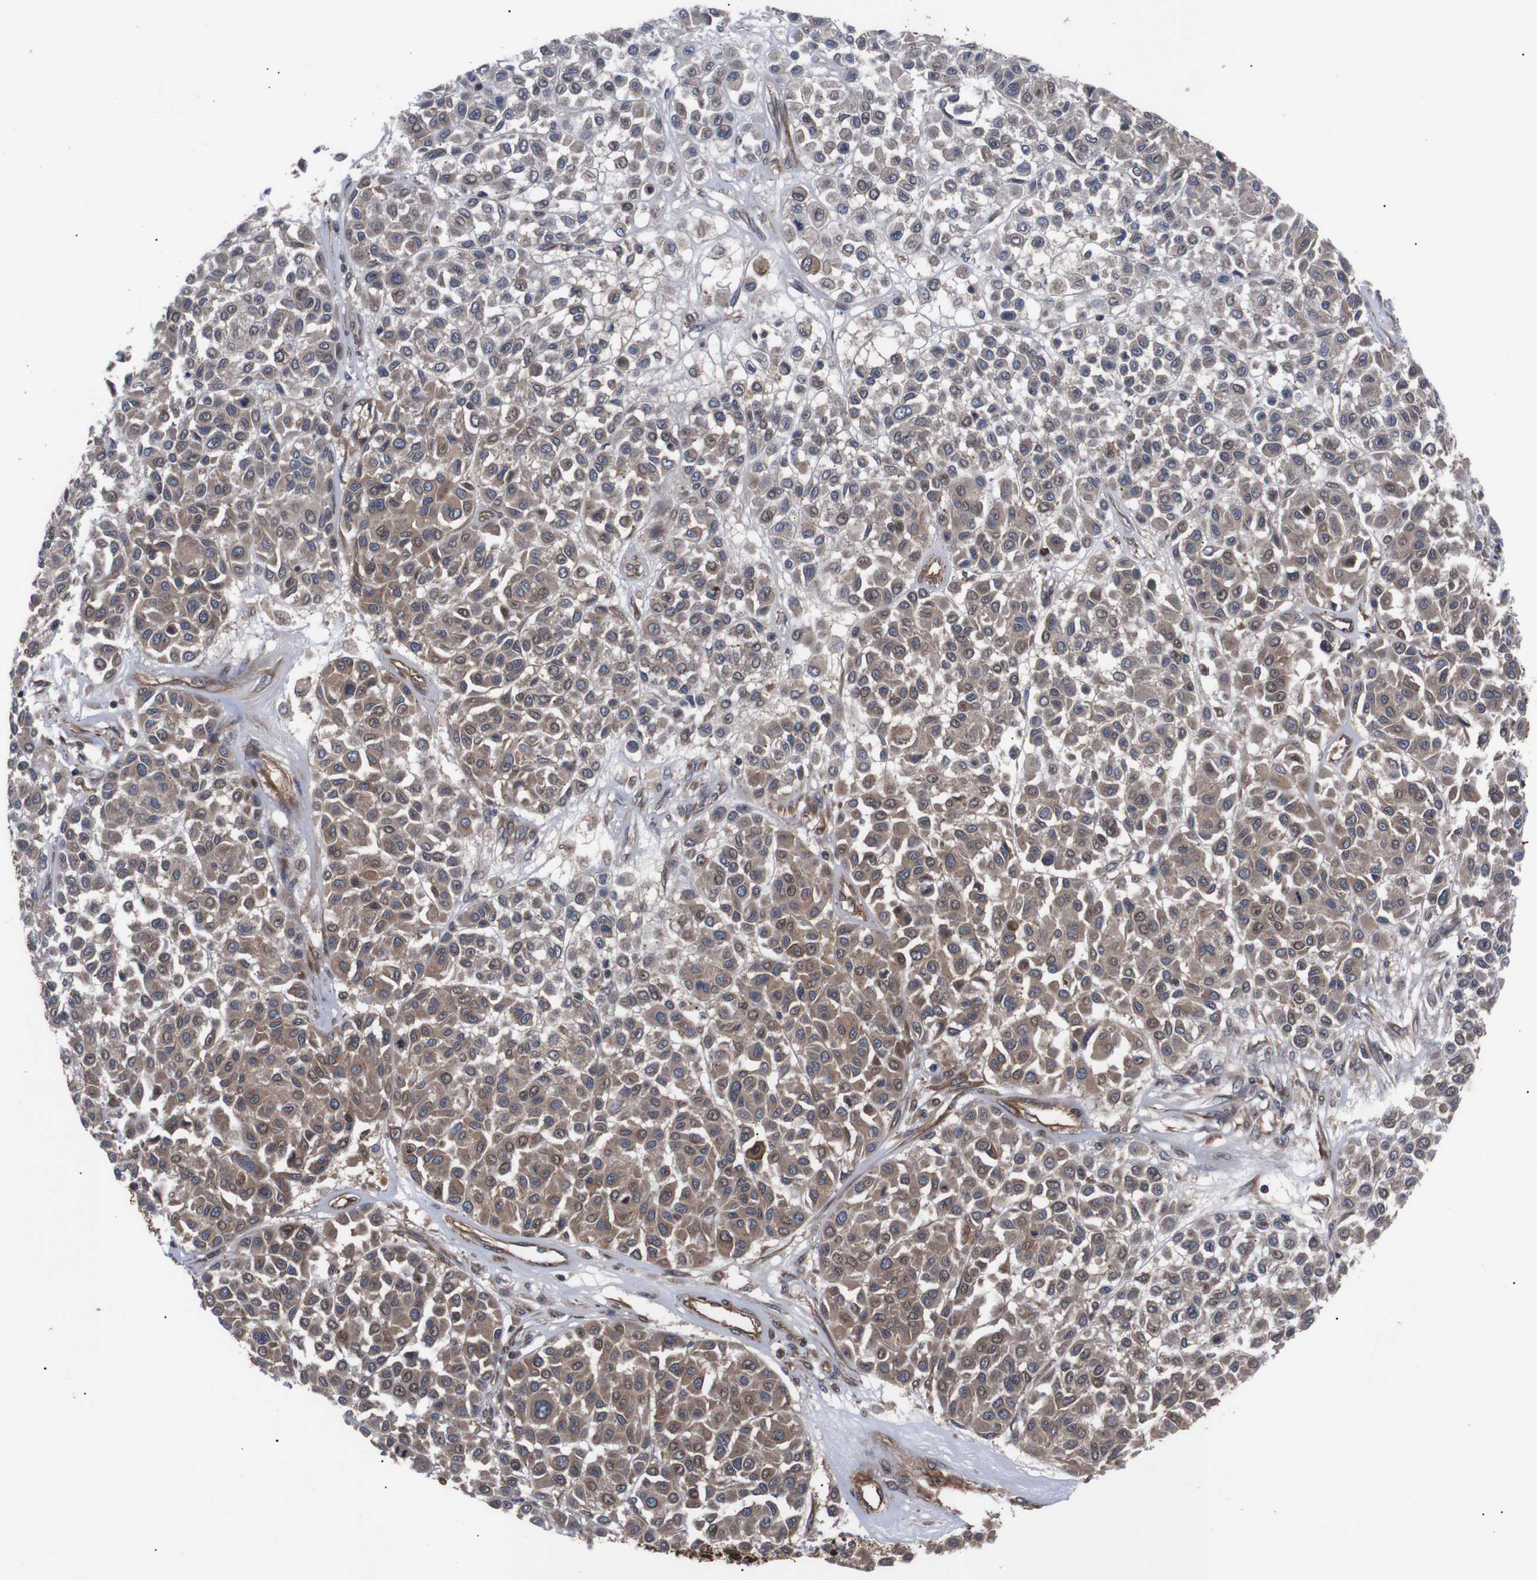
{"staining": {"intensity": "moderate", "quantity": ">75%", "location": "cytoplasmic/membranous"}, "tissue": "melanoma", "cell_type": "Tumor cells", "image_type": "cancer", "snomed": [{"axis": "morphology", "description": "Malignant melanoma, Metastatic site"}, {"axis": "topography", "description": "Soft tissue"}], "caption": "Melanoma was stained to show a protein in brown. There is medium levels of moderate cytoplasmic/membranous staining in about >75% of tumor cells.", "gene": "PAWR", "patient": {"sex": "male", "age": 41}}